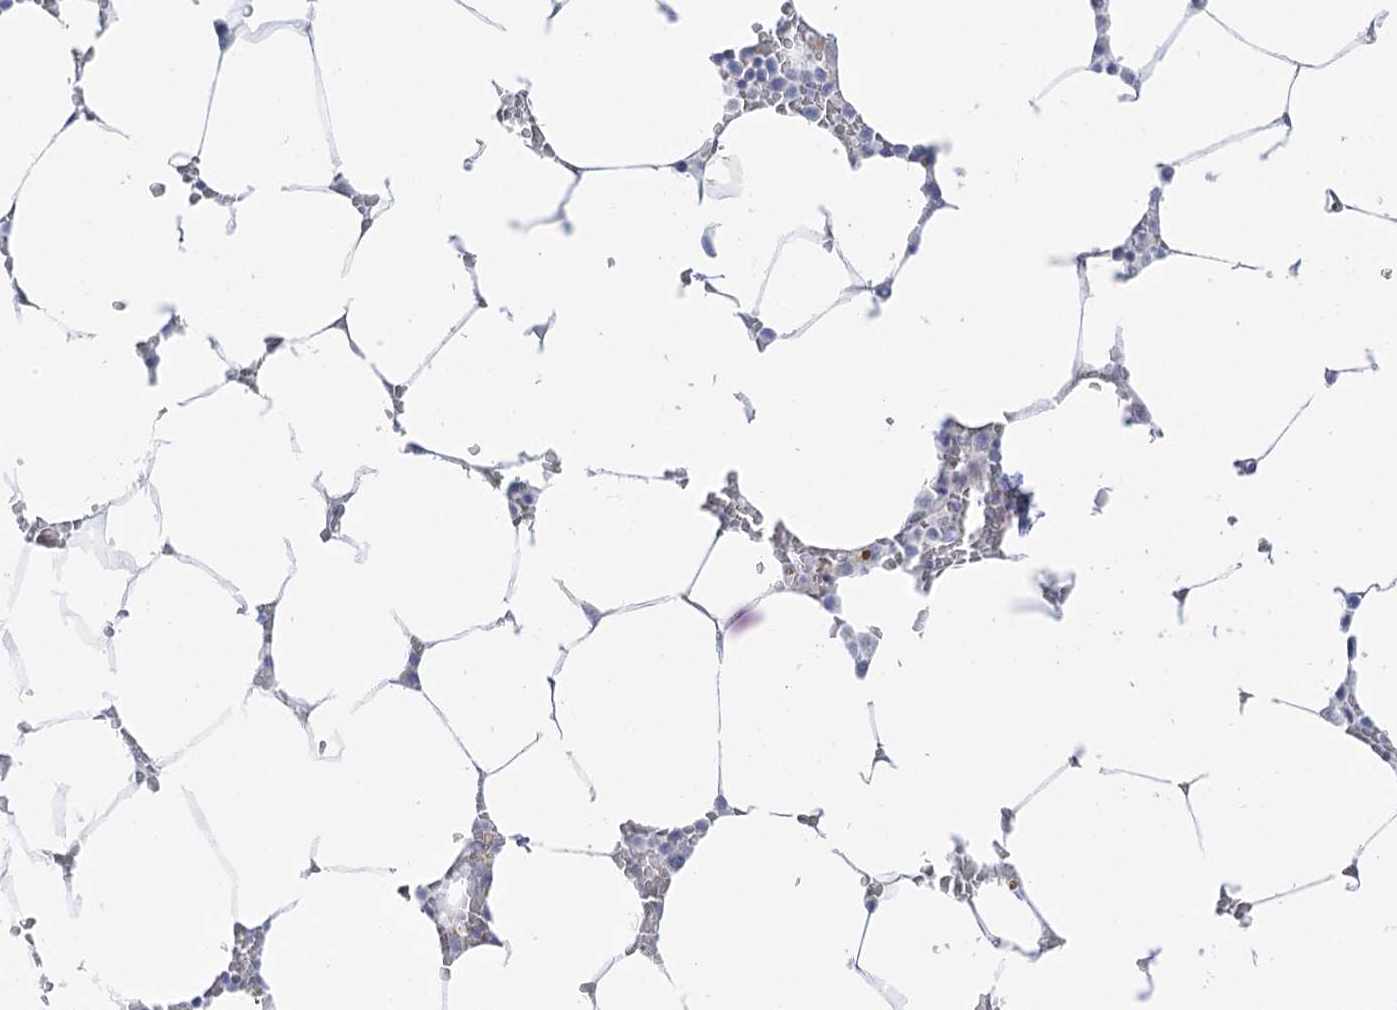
{"staining": {"intensity": "weak", "quantity": "<25%", "location": "cytoplasmic/membranous"}, "tissue": "bone marrow", "cell_type": "Hematopoietic cells", "image_type": "normal", "snomed": [{"axis": "morphology", "description": "Normal tissue, NOS"}, {"axis": "topography", "description": "Bone marrow"}], "caption": "Benign bone marrow was stained to show a protein in brown. There is no significant expression in hematopoietic cells. The staining is performed using DAB (3,3'-diaminobenzidine) brown chromogen with nuclei counter-stained in using hematoxylin.", "gene": "SIAE", "patient": {"sex": "male", "age": 70}}